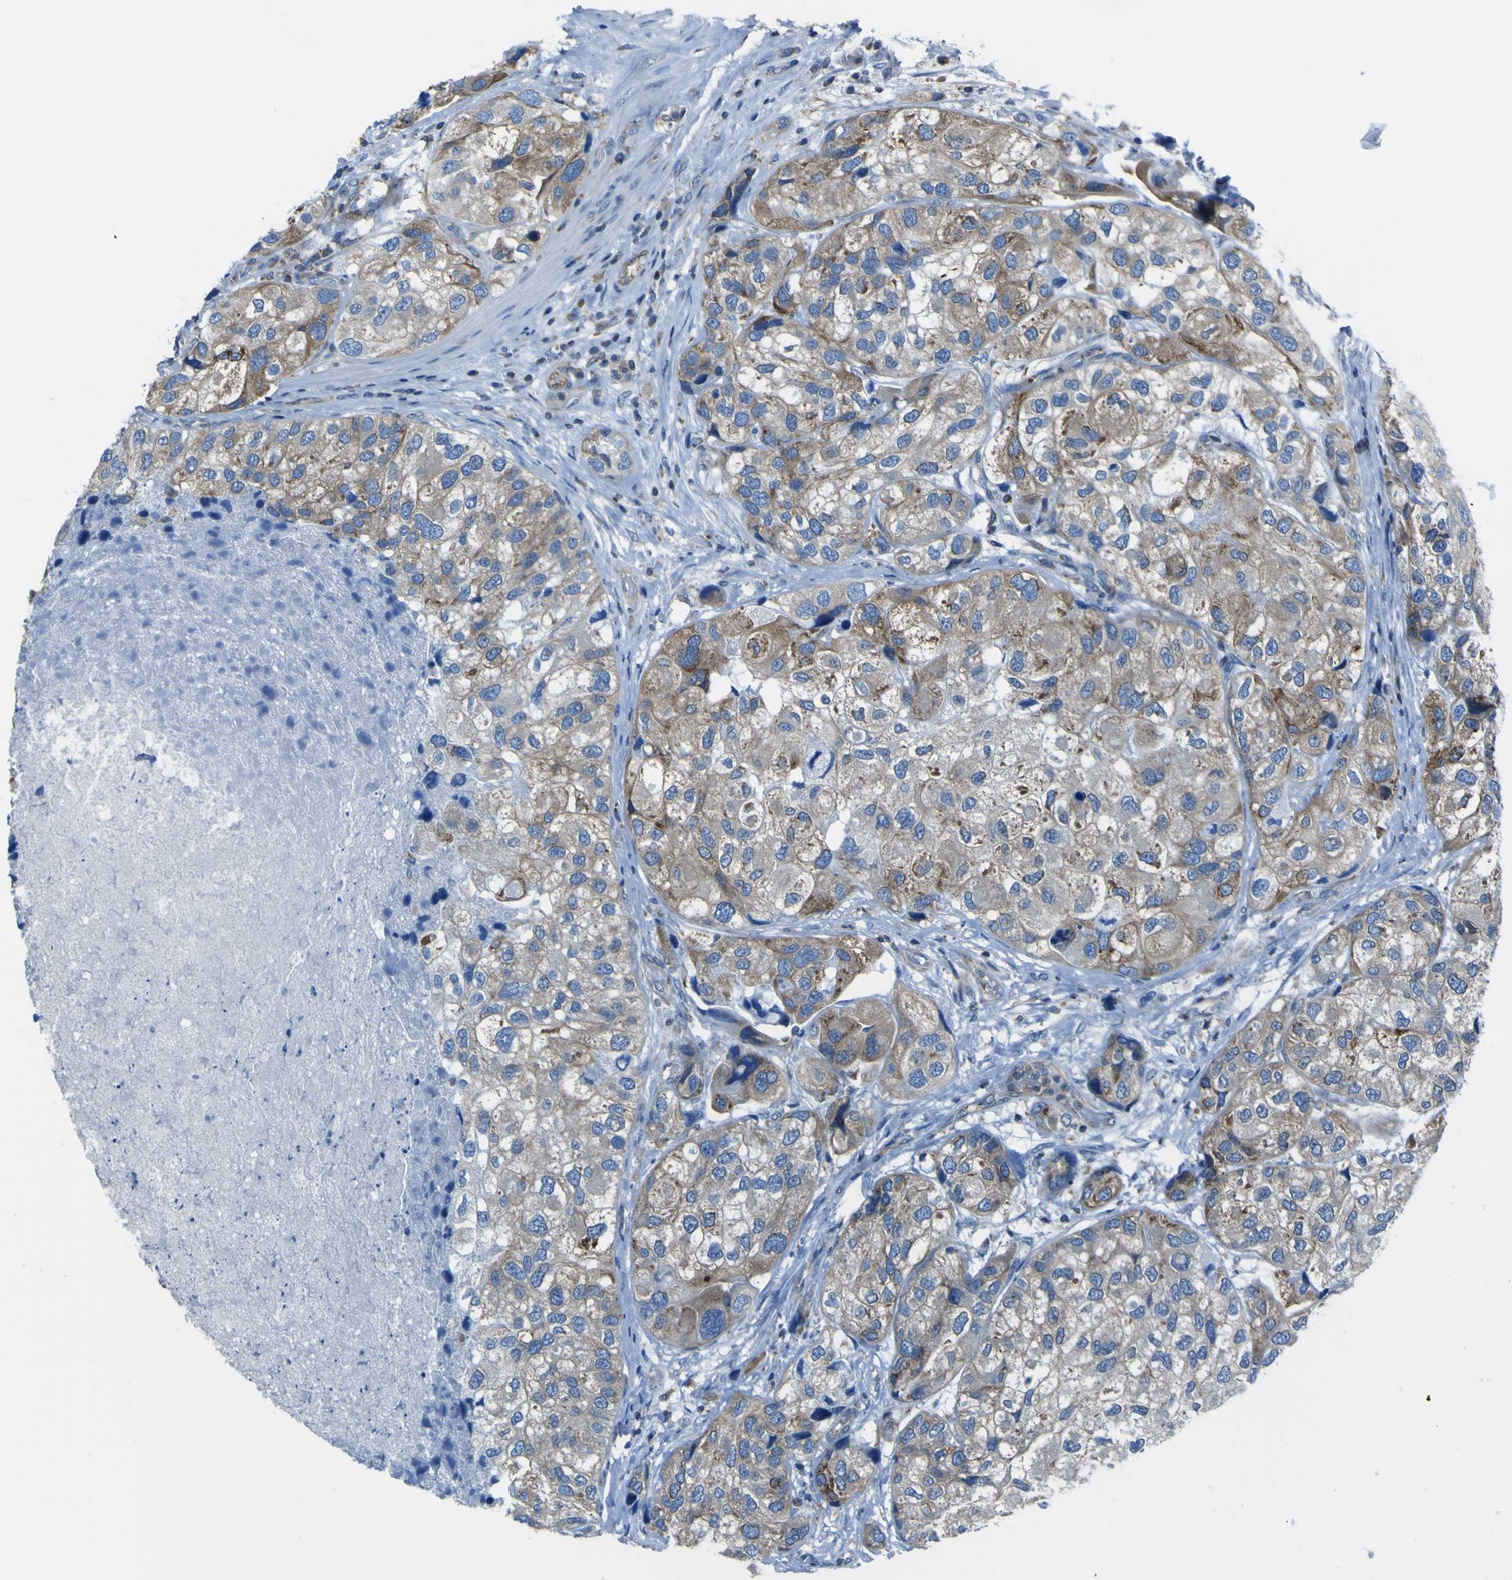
{"staining": {"intensity": "moderate", "quantity": ">75%", "location": "cytoplasmic/membranous"}, "tissue": "urothelial cancer", "cell_type": "Tumor cells", "image_type": "cancer", "snomed": [{"axis": "morphology", "description": "Urothelial carcinoma, High grade"}, {"axis": "topography", "description": "Urinary bladder"}], "caption": "Immunohistochemistry (IHC) (DAB (3,3'-diaminobenzidine)) staining of high-grade urothelial carcinoma displays moderate cytoplasmic/membranous protein positivity in about >75% of tumor cells. (Brightfield microscopy of DAB IHC at high magnification).", "gene": "STIM1", "patient": {"sex": "female", "age": 64}}